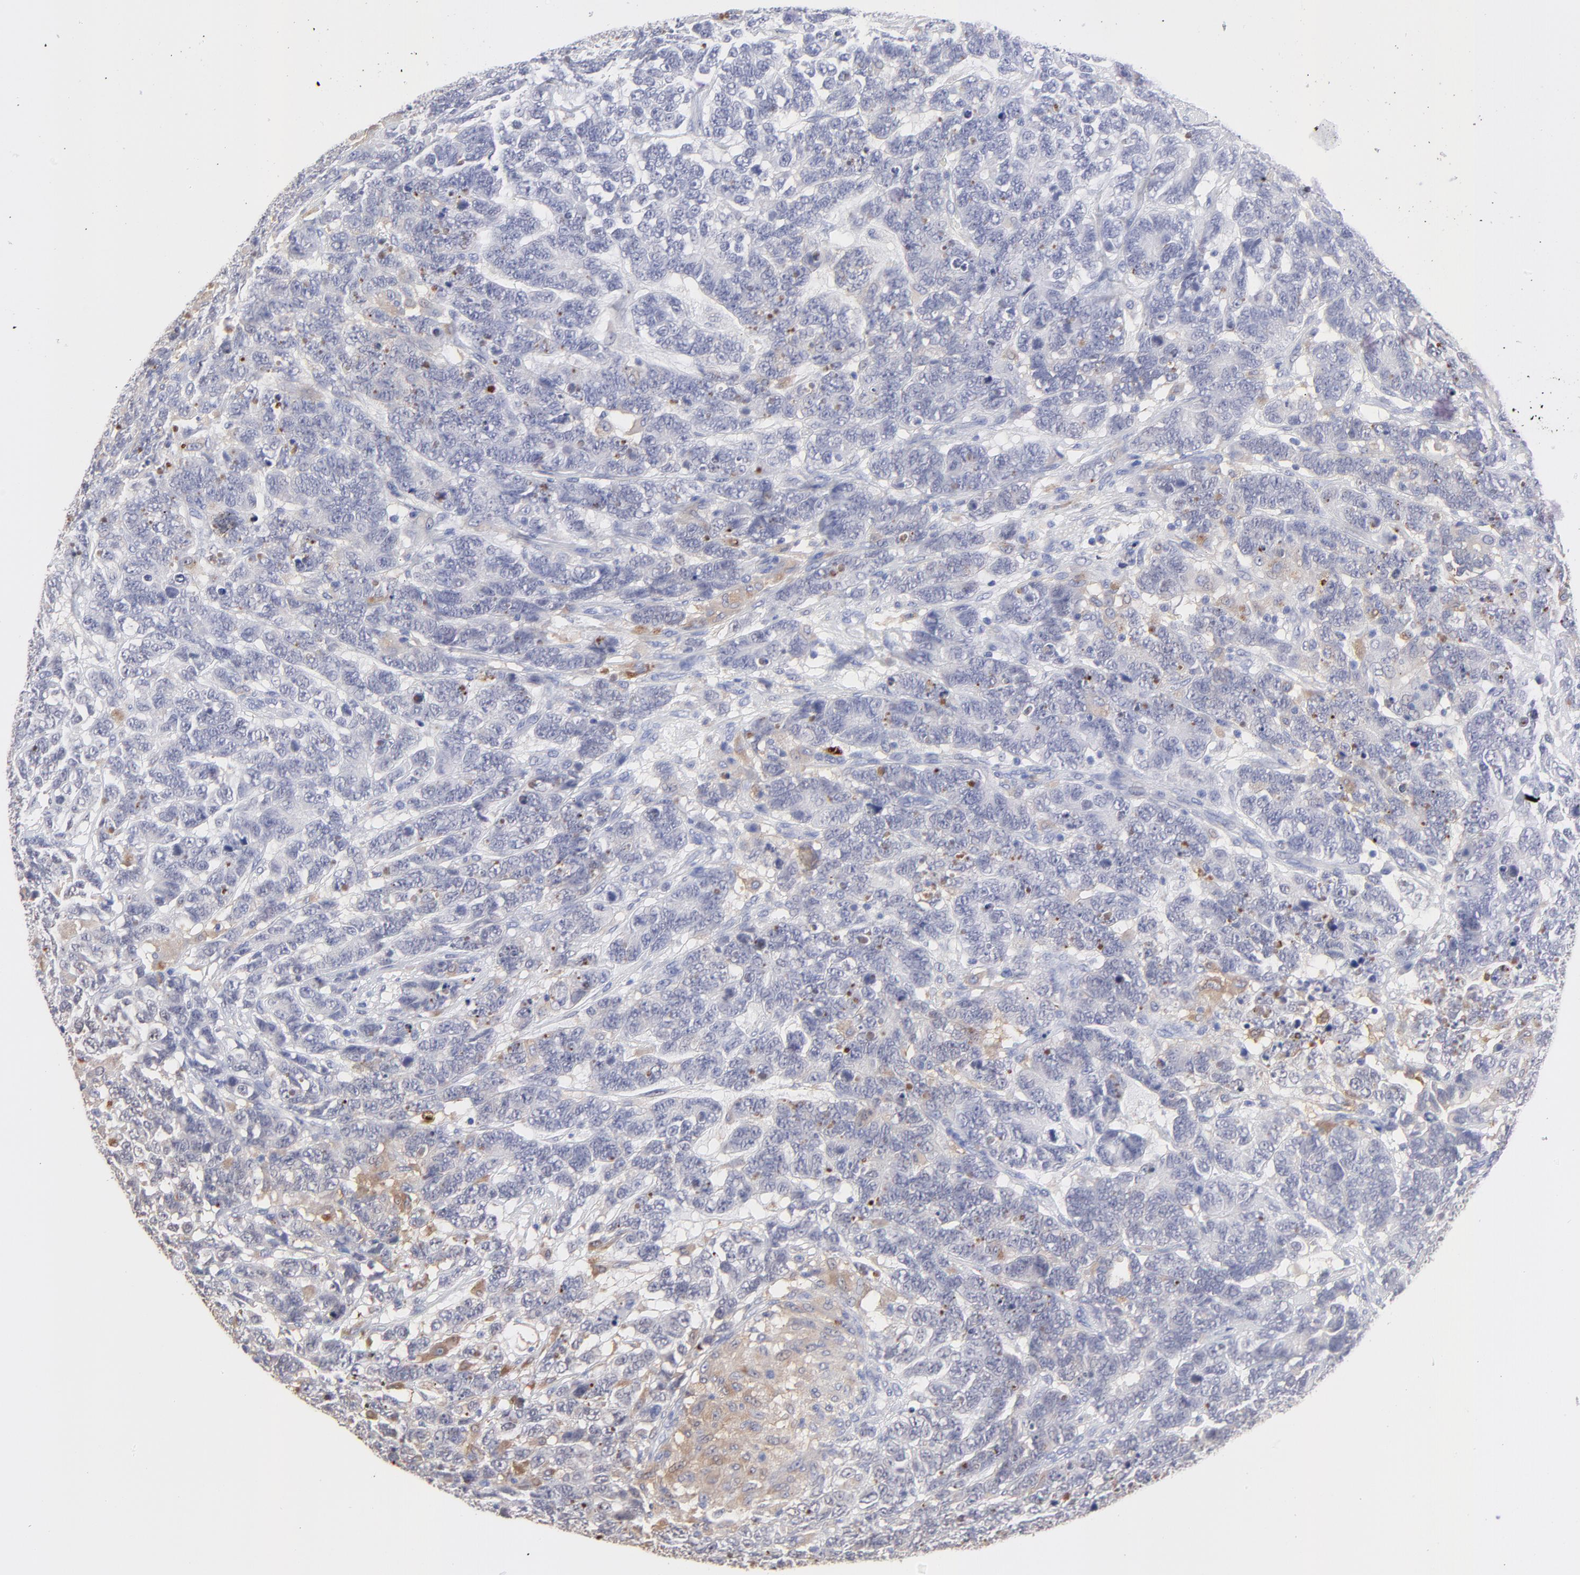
{"staining": {"intensity": "negative", "quantity": "none", "location": "none"}, "tissue": "testis cancer", "cell_type": "Tumor cells", "image_type": "cancer", "snomed": [{"axis": "morphology", "description": "Carcinoma, Embryonal, NOS"}, {"axis": "topography", "description": "Testis"}], "caption": "Histopathology image shows no significant protein expression in tumor cells of testis embryonal carcinoma.", "gene": "SMARCA1", "patient": {"sex": "male", "age": 26}}